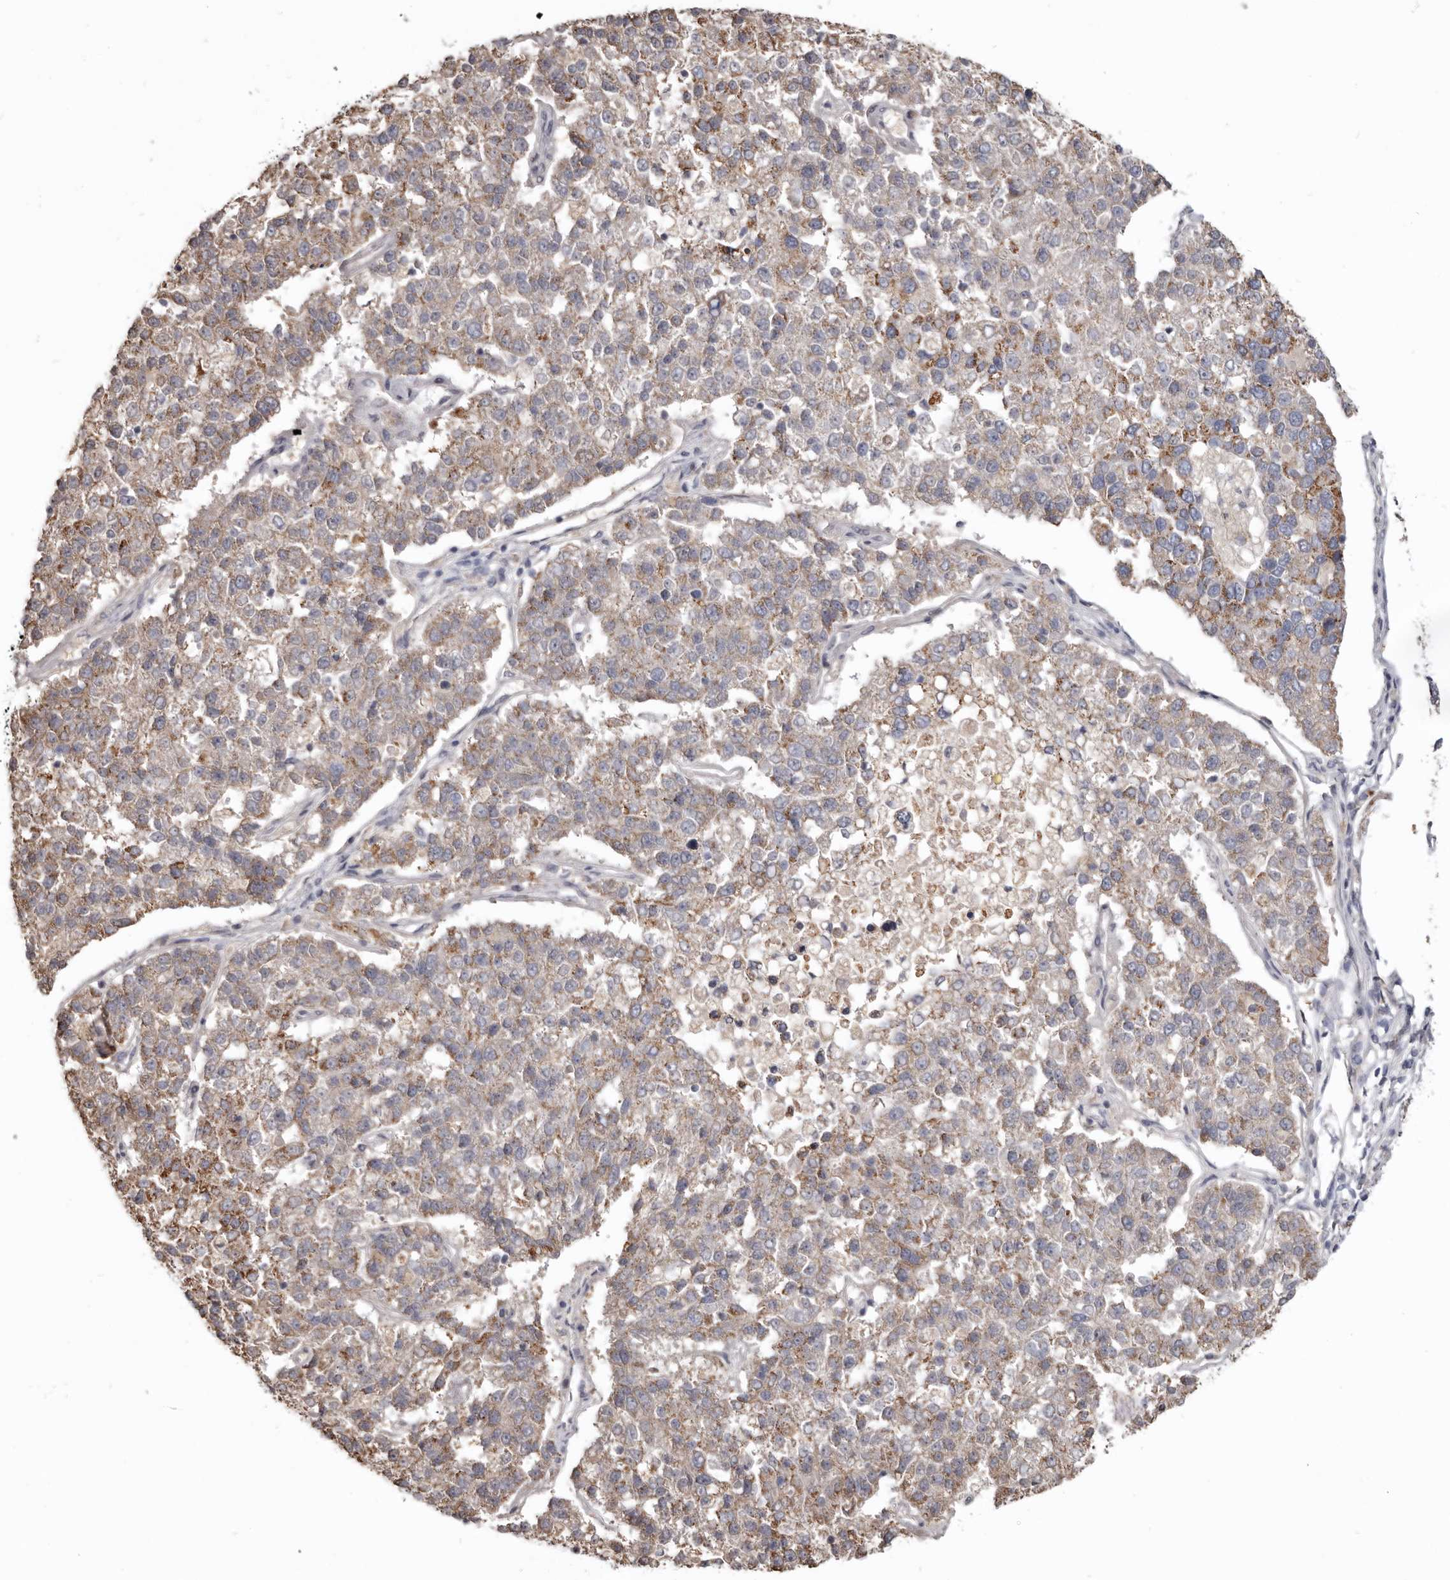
{"staining": {"intensity": "moderate", "quantity": "25%-75%", "location": "cytoplasmic/membranous"}, "tissue": "pancreatic cancer", "cell_type": "Tumor cells", "image_type": "cancer", "snomed": [{"axis": "morphology", "description": "Adenocarcinoma, NOS"}, {"axis": "topography", "description": "Pancreas"}], "caption": "Brown immunohistochemical staining in human pancreatic cancer demonstrates moderate cytoplasmic/membranous positivity in approximately 25%-75% of tumor cells.", "gene": "CGN", "patient": {"sex": "female", "age": 61}}